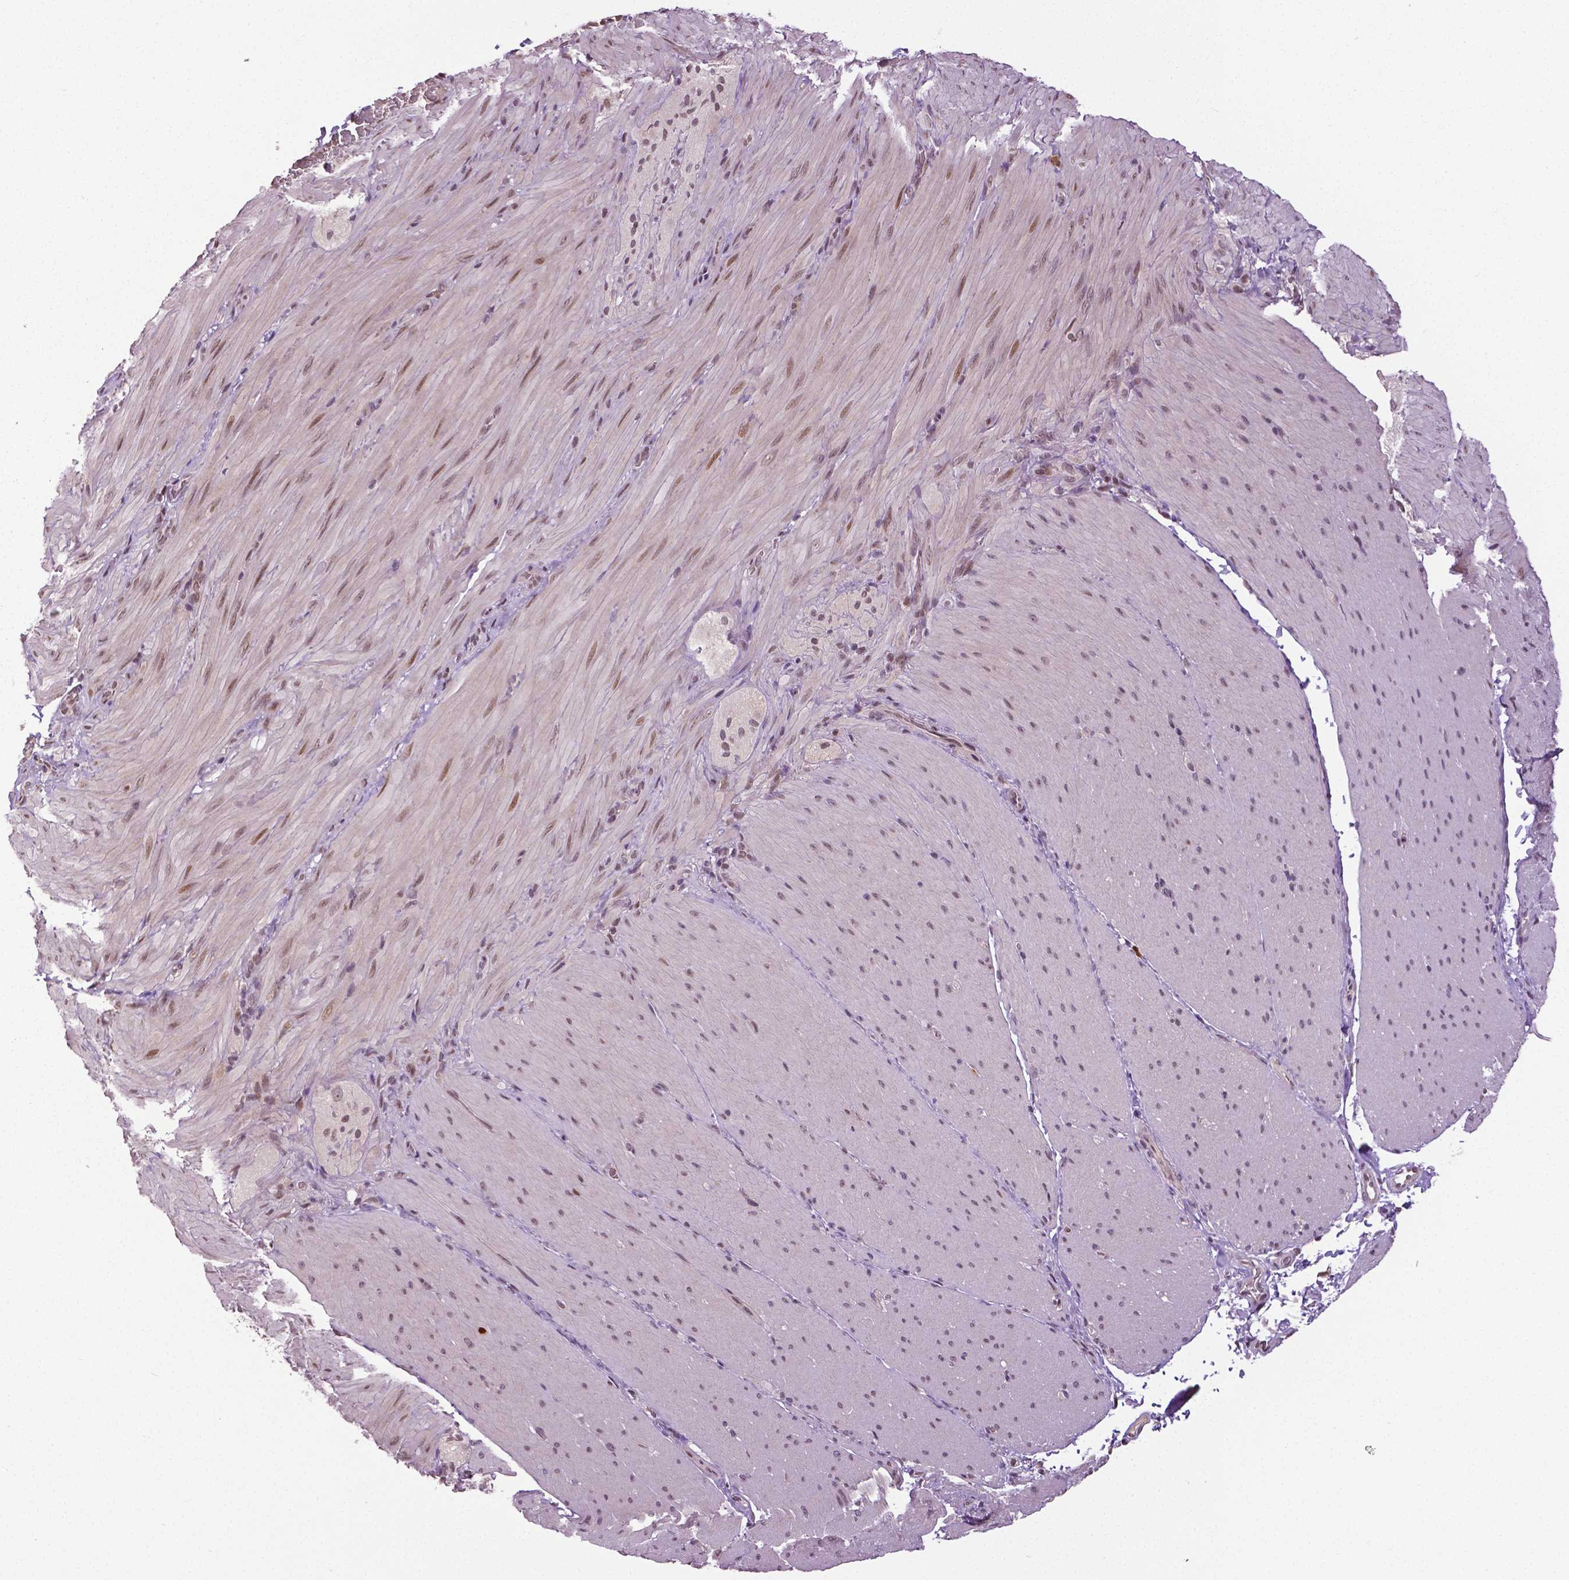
{"staining": {"intensity": "moderate", "quantity": "25%-75%", "location": "nuclear"}, "tissue": "smooth muscle", "cell_type": "Smooth muscle cells", "image_type": "normal", "snomed": [{"axis": "morphology", "description": "Normal tissue, NOS"}, {"axis": "topography", "description": "Smooth muscle"}, {"axis": "topography", "description": "Colon"}], "caption": "Moderate nuclear positivity for a protein is present in about 25%-75% of smooth muscle cells of normal smooth muscle using IHC.", "gene": "DLX5", "patient": {"sex": "male", "age": 73}}